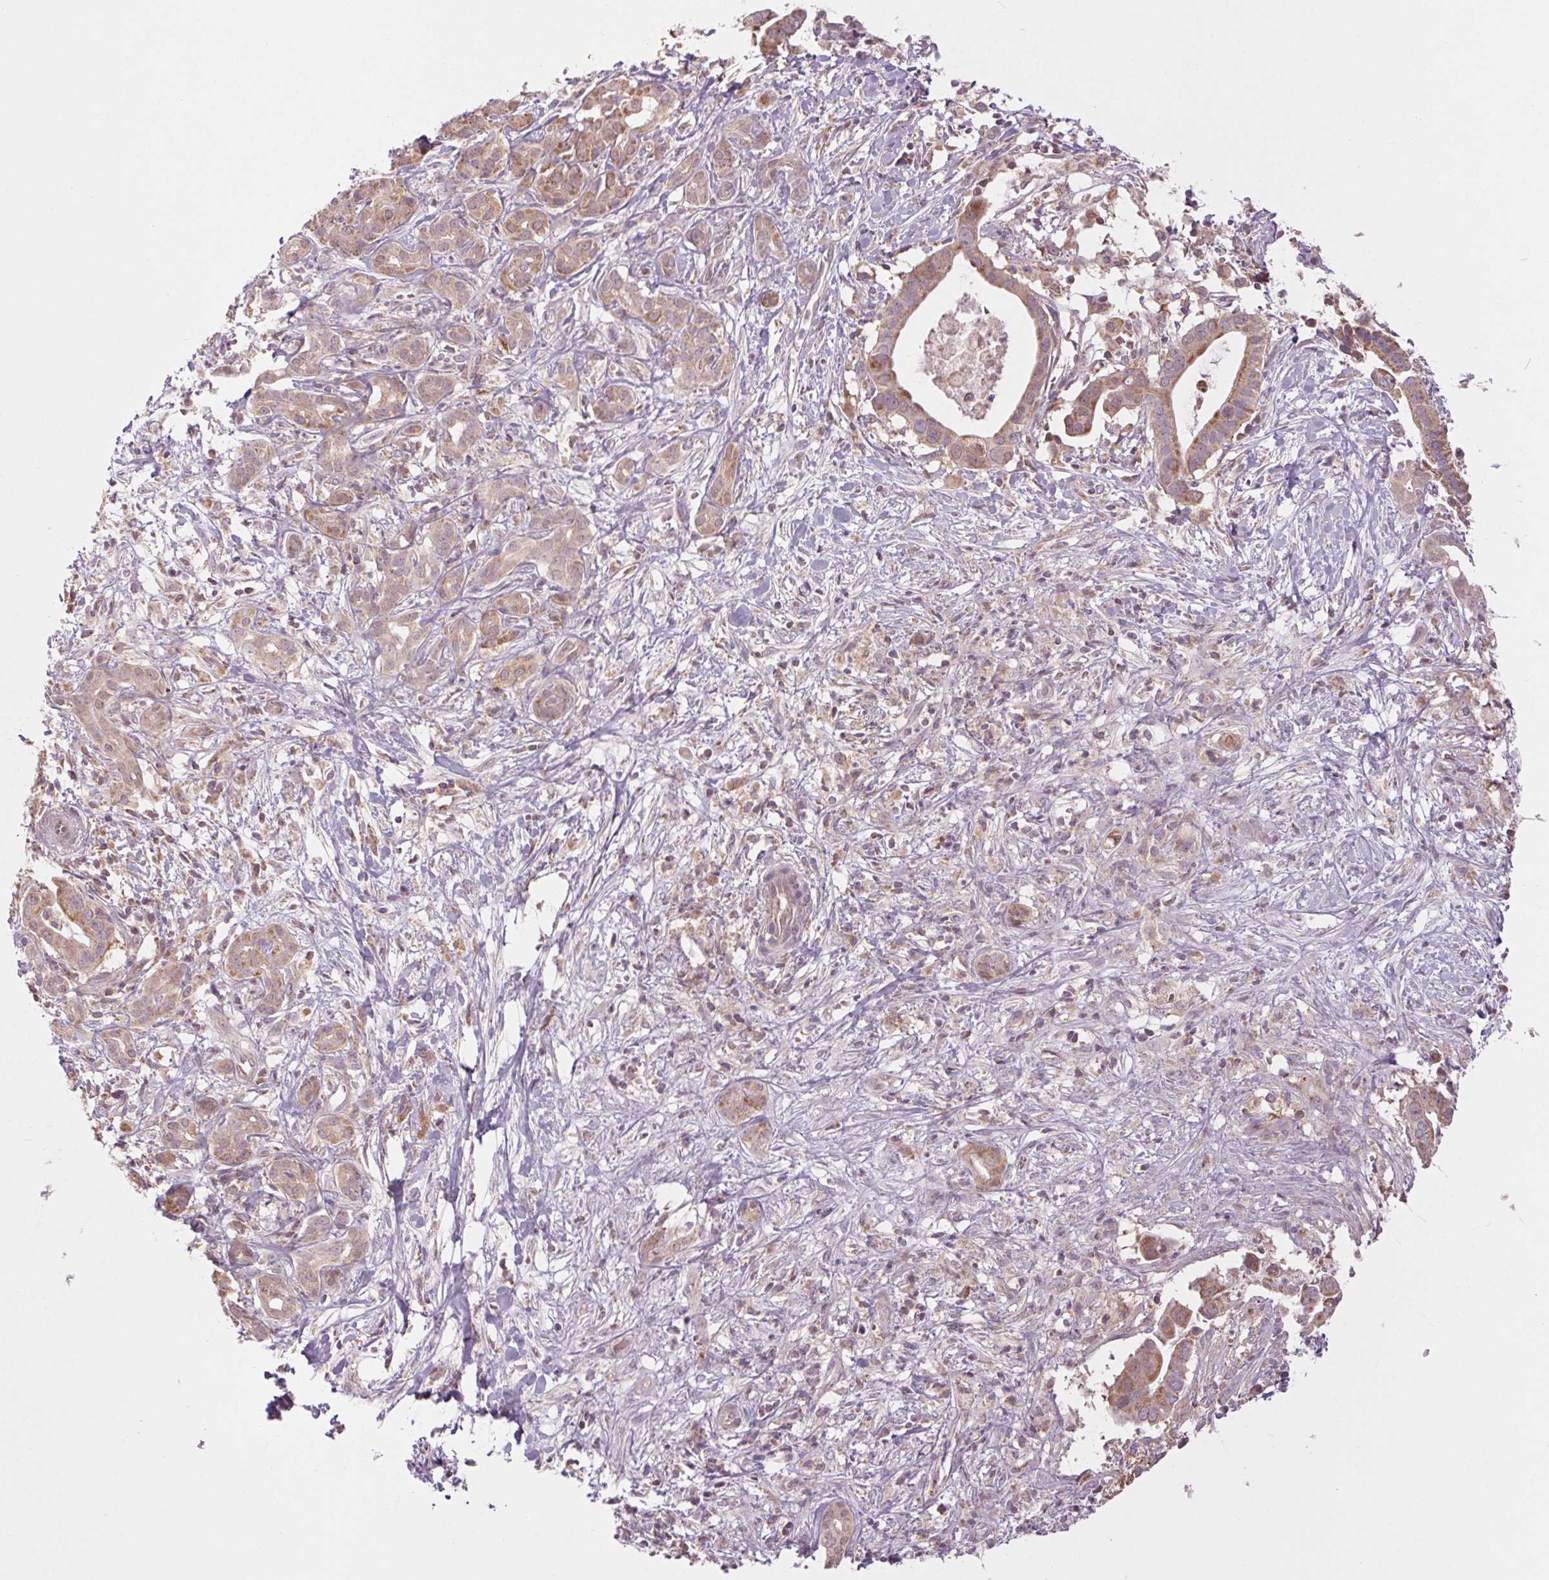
{"staining": {"intensity": "weak", "quantity": ">75%", "location": "cytoplasmic/membranous"}, "tissue": "pancreatic cancer", "cell_type": "Tumor cells", "image_type": "cancer", "snomed": [{"axis": "morphology", "description": "Adenocarcinoma, NOS"}, {"axis": "topography", "description": "Pancreas"}], "caption": "Pancreatic adenocarcinoma stained for a protein displays weak cytoplasmic/membranous positivity in tumor cells.", "gene": "MAP3K5", "patient": {"sex": "male", "age": 61}}